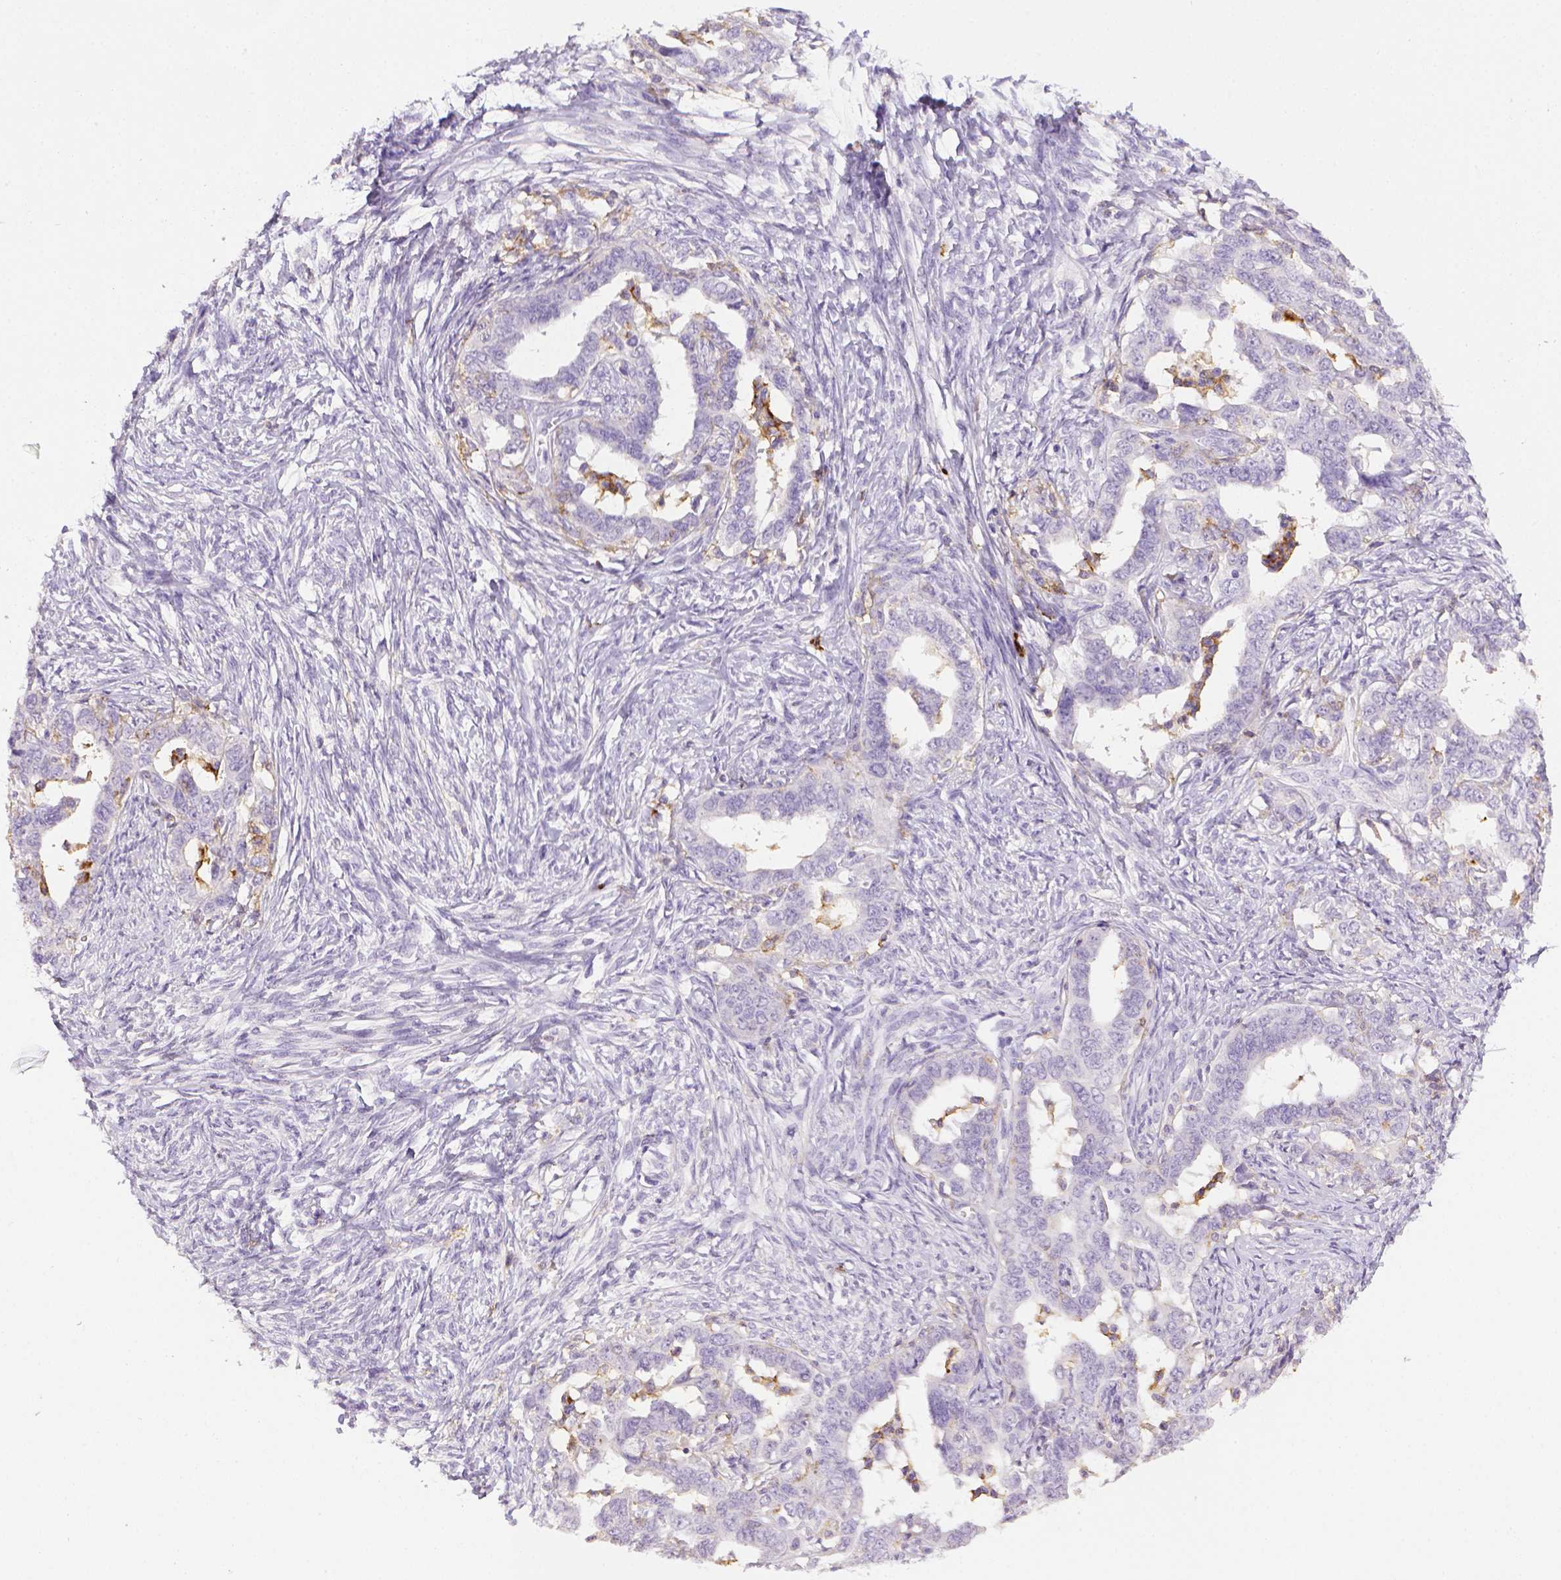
{"staining": {"intensity": "negative", "quantity": "none", "location": "none"}, "tissue": "ovarian cancer", "cell_type": "Tumor cells", "image_type": "cancer", "snomed": [{"axis": "morphology", "description": "Cystadenocarcinoma, serous, NOS"}, {"axis": "topography", "description": "Ovary"}], "caption": "Immunohistochemistry photomicrograph of neoplastic tissue: human ovarian cancer stained with DAB (3,3'-diaminobenzidine) exhibits no significant protein staining in tumor cells. (Stains: DAB (3,3'-diaminobenzidine) immunohistochemistry with hematoxylin counter stain, Microscopy: brightfield microscopy at high magnification).", "gene": "ITGAM", "patient": {"sex": "female", "age": 69}}